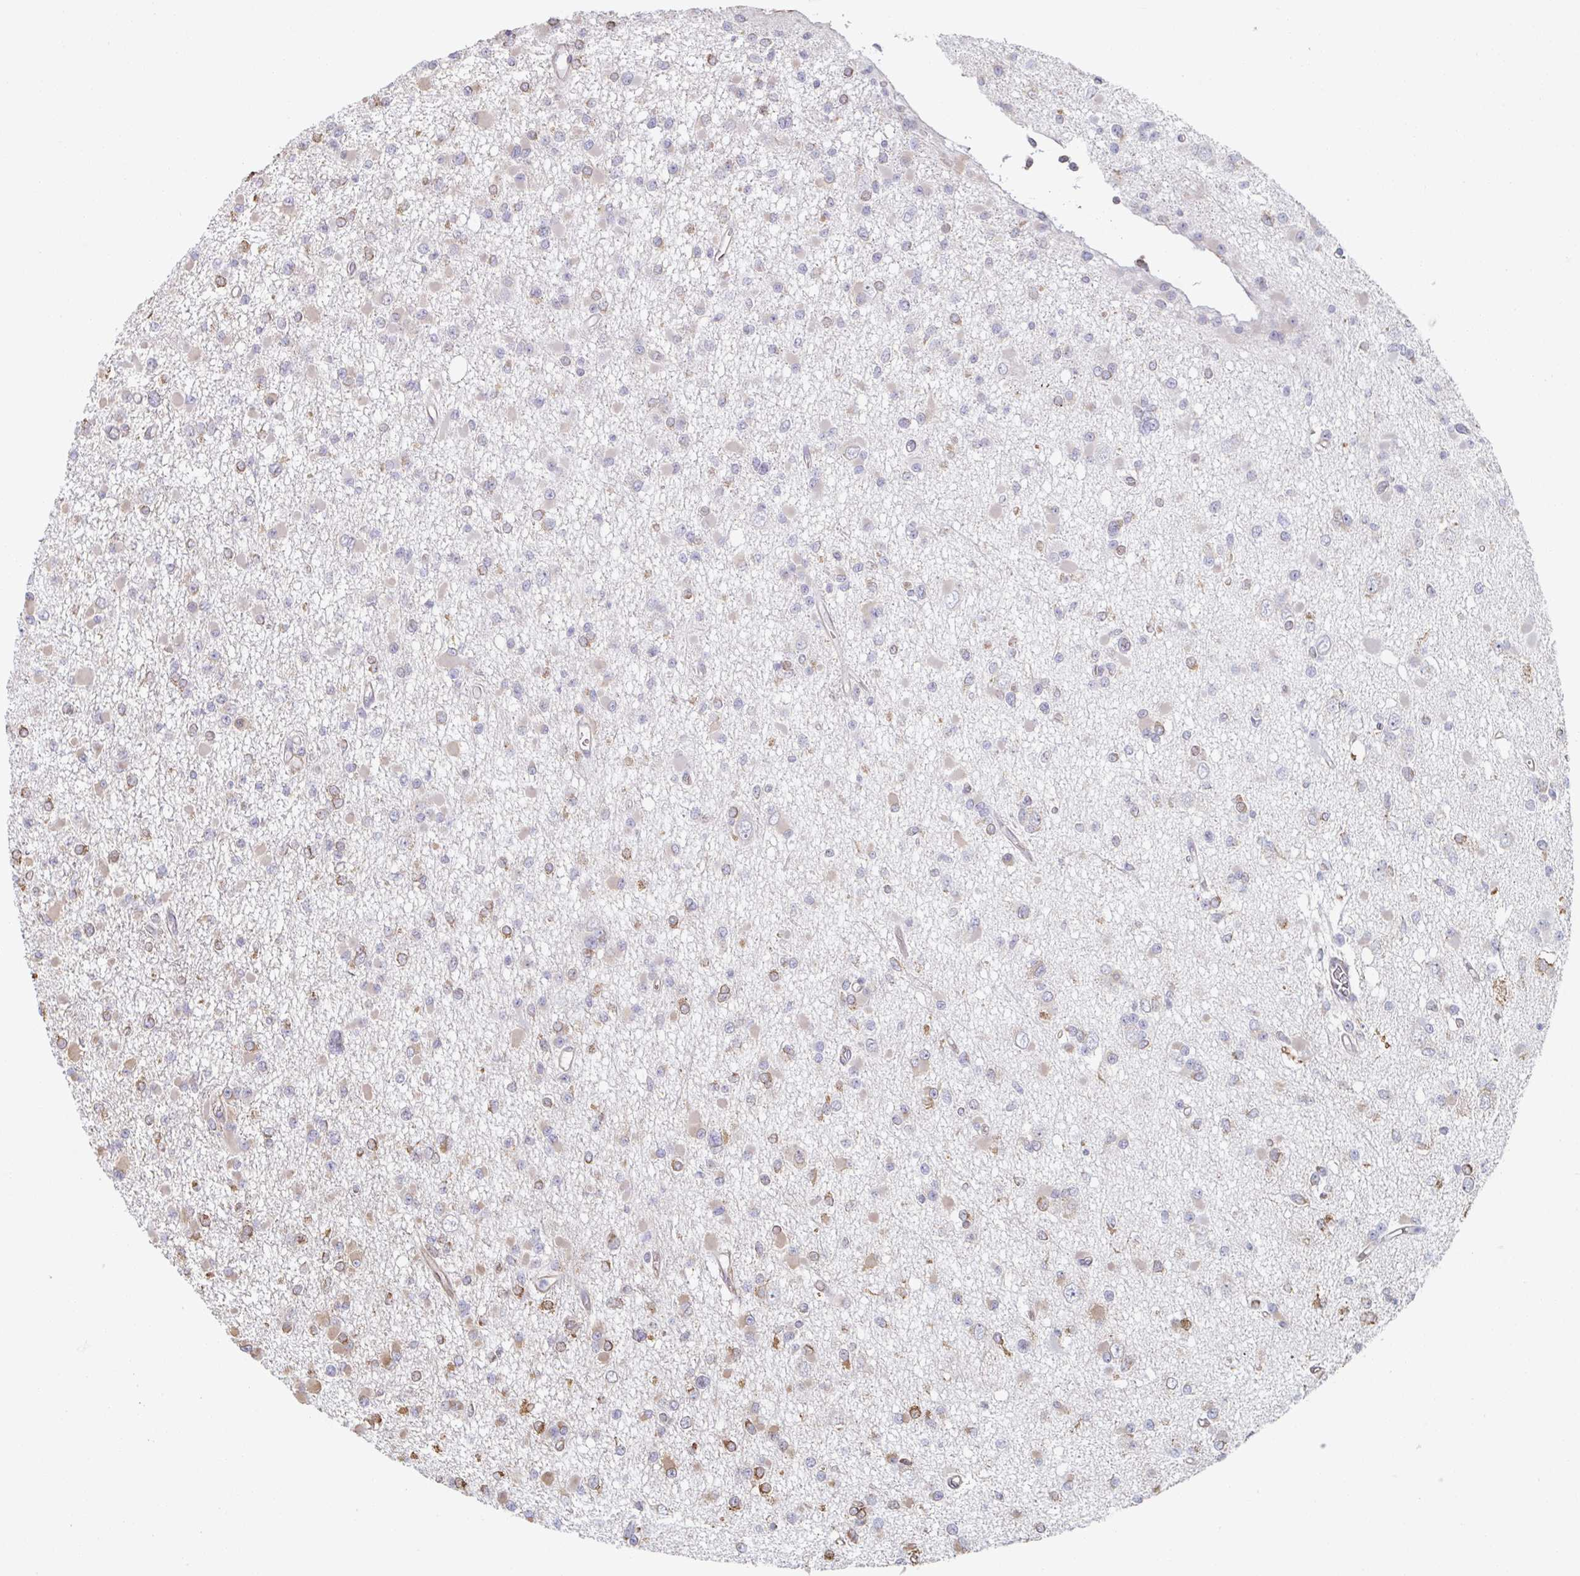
{"staining": {"intensity": "moderate", "quantity": "25%-75%", "location": "cytoplasmic/membranous"}, "tissue": "glioma", "cell_type": "Tumor cells", "image_type": "cancer", "snomed": [{"axis": "morphology", "description": "Glioma, malignant, Low grade"}, {"axis": "topography", "description": "Brain"}], "caption": "Tumor cells demonstrate moderate cytoplasmic/membranous expression in approximately 25%-75% of cells in low-grade glioma (malignant). Ihc stains the protein in brown and the nuclei are stained blue.", "gene": "RAB5IF", "patient": {"sex": "female", "age": 22}}